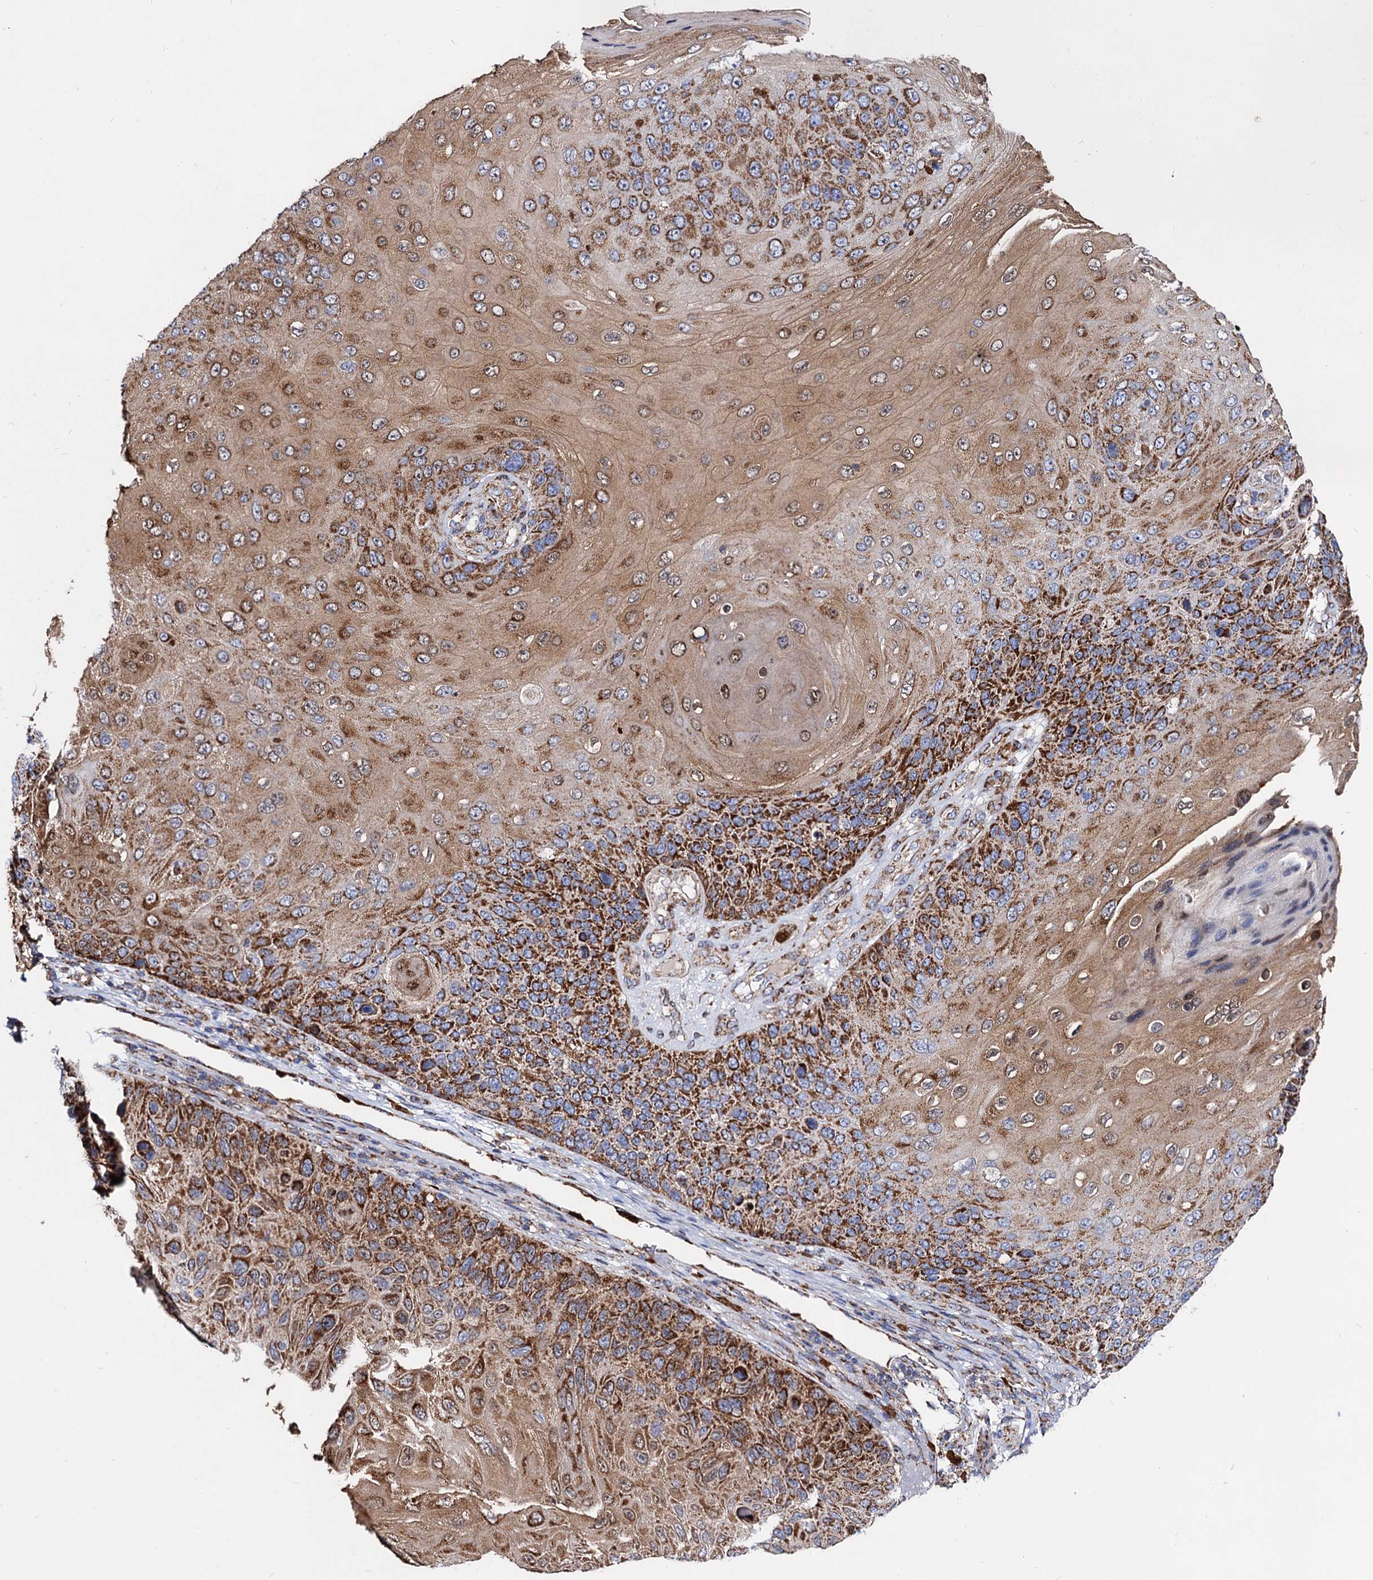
{"staining": {"intensity": "strong", "quantity": ">75%", "location": "cytoplasmic/membranous"}, "tissue": "skin cancer", "cell_type": "Tumor cells", "image_type": "cancer", "snomed": [{"axis": "morphology", "description": "Squamous cell carcinoma, NOS"}, {"axis": "topography", "description": "Skin"}], "caption": "Strong cytoplasmic/membranous staining is appreciated in approximately >75% of tumor cells in squamous cell carcinoma (skin). The staining was performed using DAB (3,3'-diaminobenzidine) to visualize the protein expression in brown, while the nuclei were stained in blue with hematoxylin (Magnification: 20x).", "gene": "ACAD9", "patient": {"sex": "female", "age": 88}}